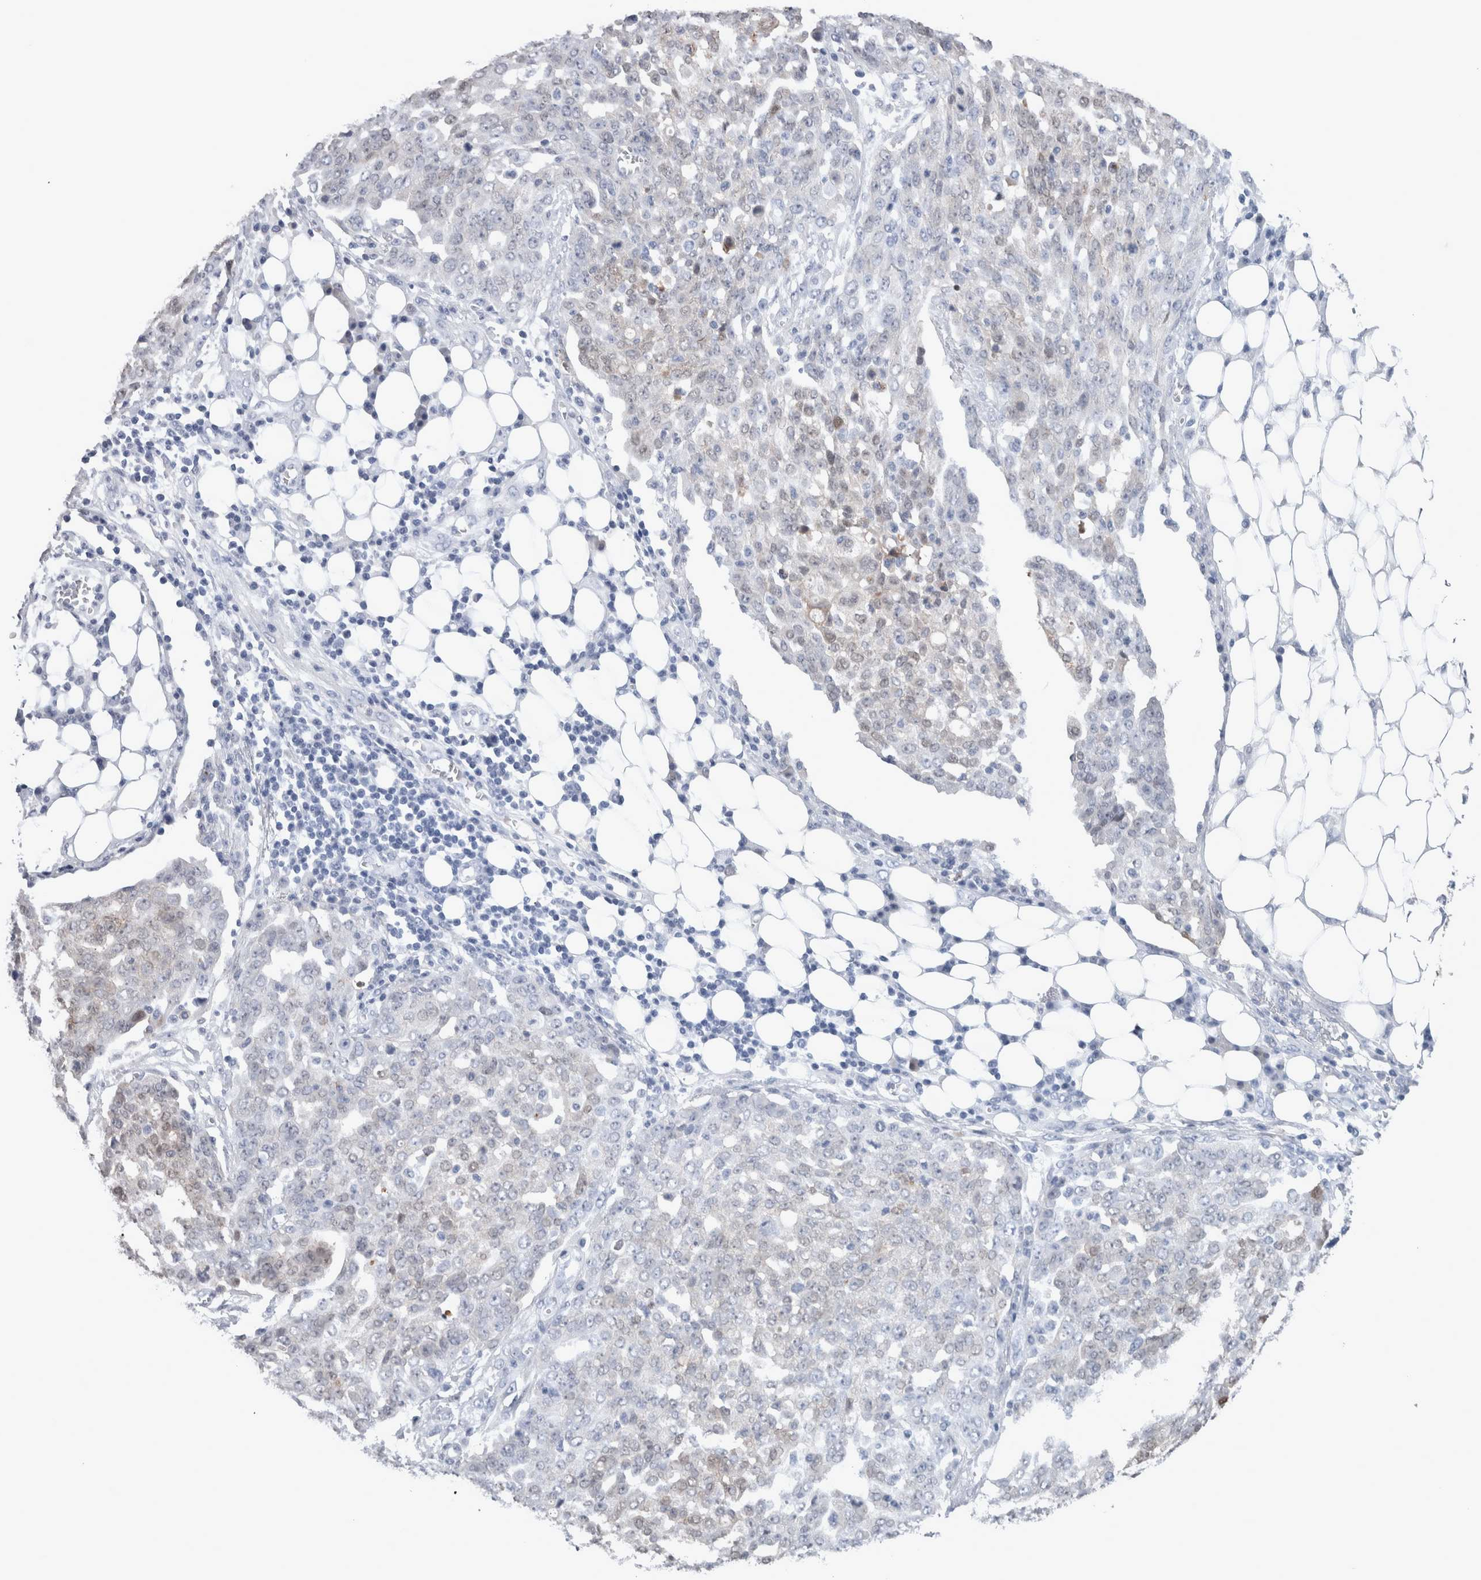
{"staining": {"intensity": "negative", "quantity": "none", "location": "none"}, "tissue": "ovarian cancer", "cell_type": "Tumor cells", "image_type": "cancer", "snomed": [{"axis": "morphology", "description": "Cystadenocarcinoma, serous, NOS"}, {"axis": "topography", "description": "Soft tissue"}, {"axis": "topography", "description": "Ovary"}], "caption": "Tumor cells are negative for protein expression in human serous cystadenocarcinoma (ovarian).", "gene": "CA8", "patient": {"sex": "female", "age": 57}}